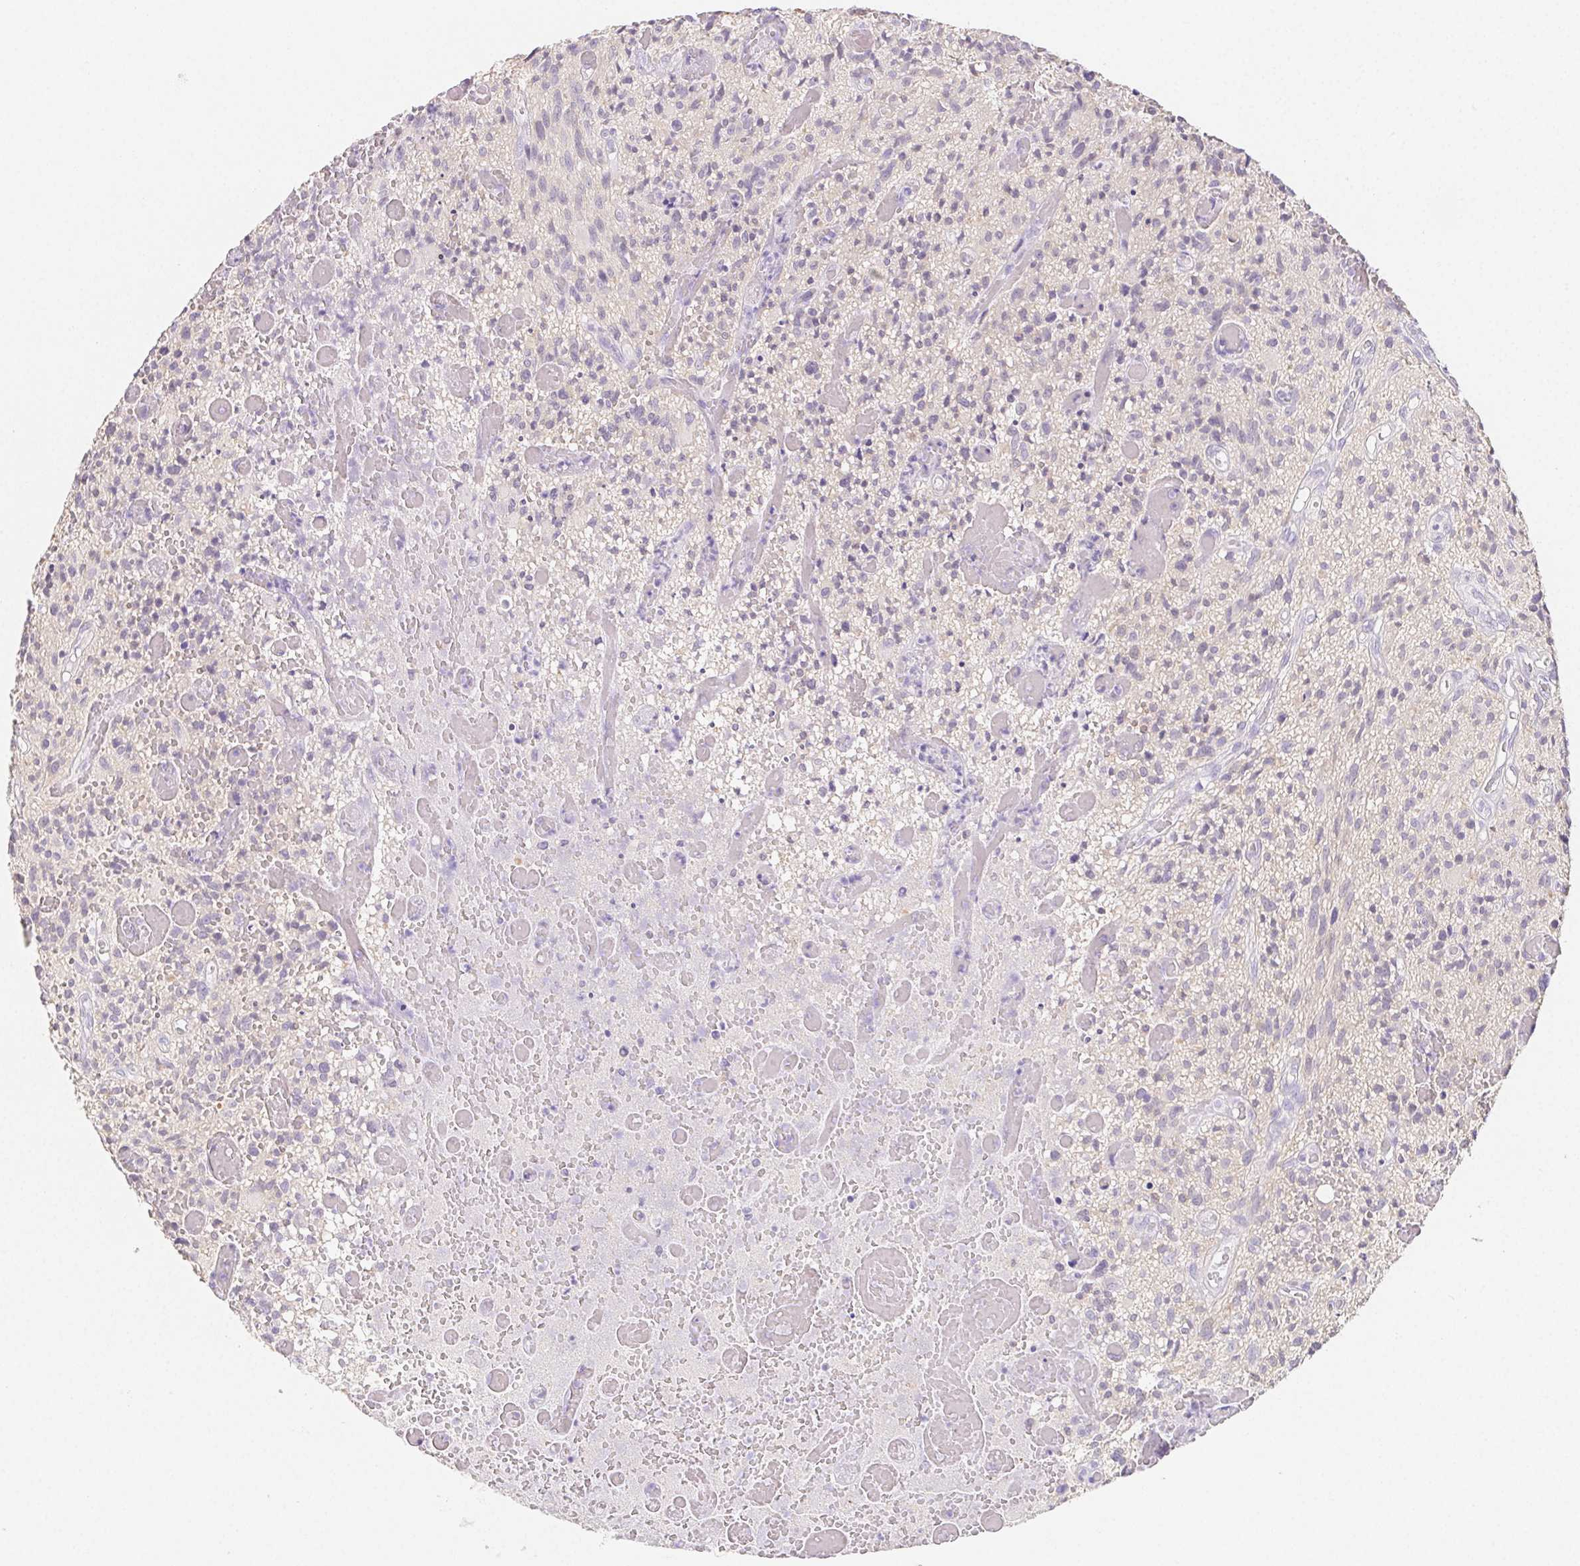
{"staining": {"intensity": "negative", "quantity": "none", "location": "none"}, "tissue": "glioma", "cell_type": "Tumor cells", "image_type": "cancer", "snomed": [{"axis": "morphology", "description": "Glioma, malignant, High grade"}, {"axis": "topography", "description": "Brain"}], "caption": "The photomicrograph shows no significant expression in tumor cells of glioma.", "gene": "ZBBX", "patient": {"sex": "male", "age": 75}}